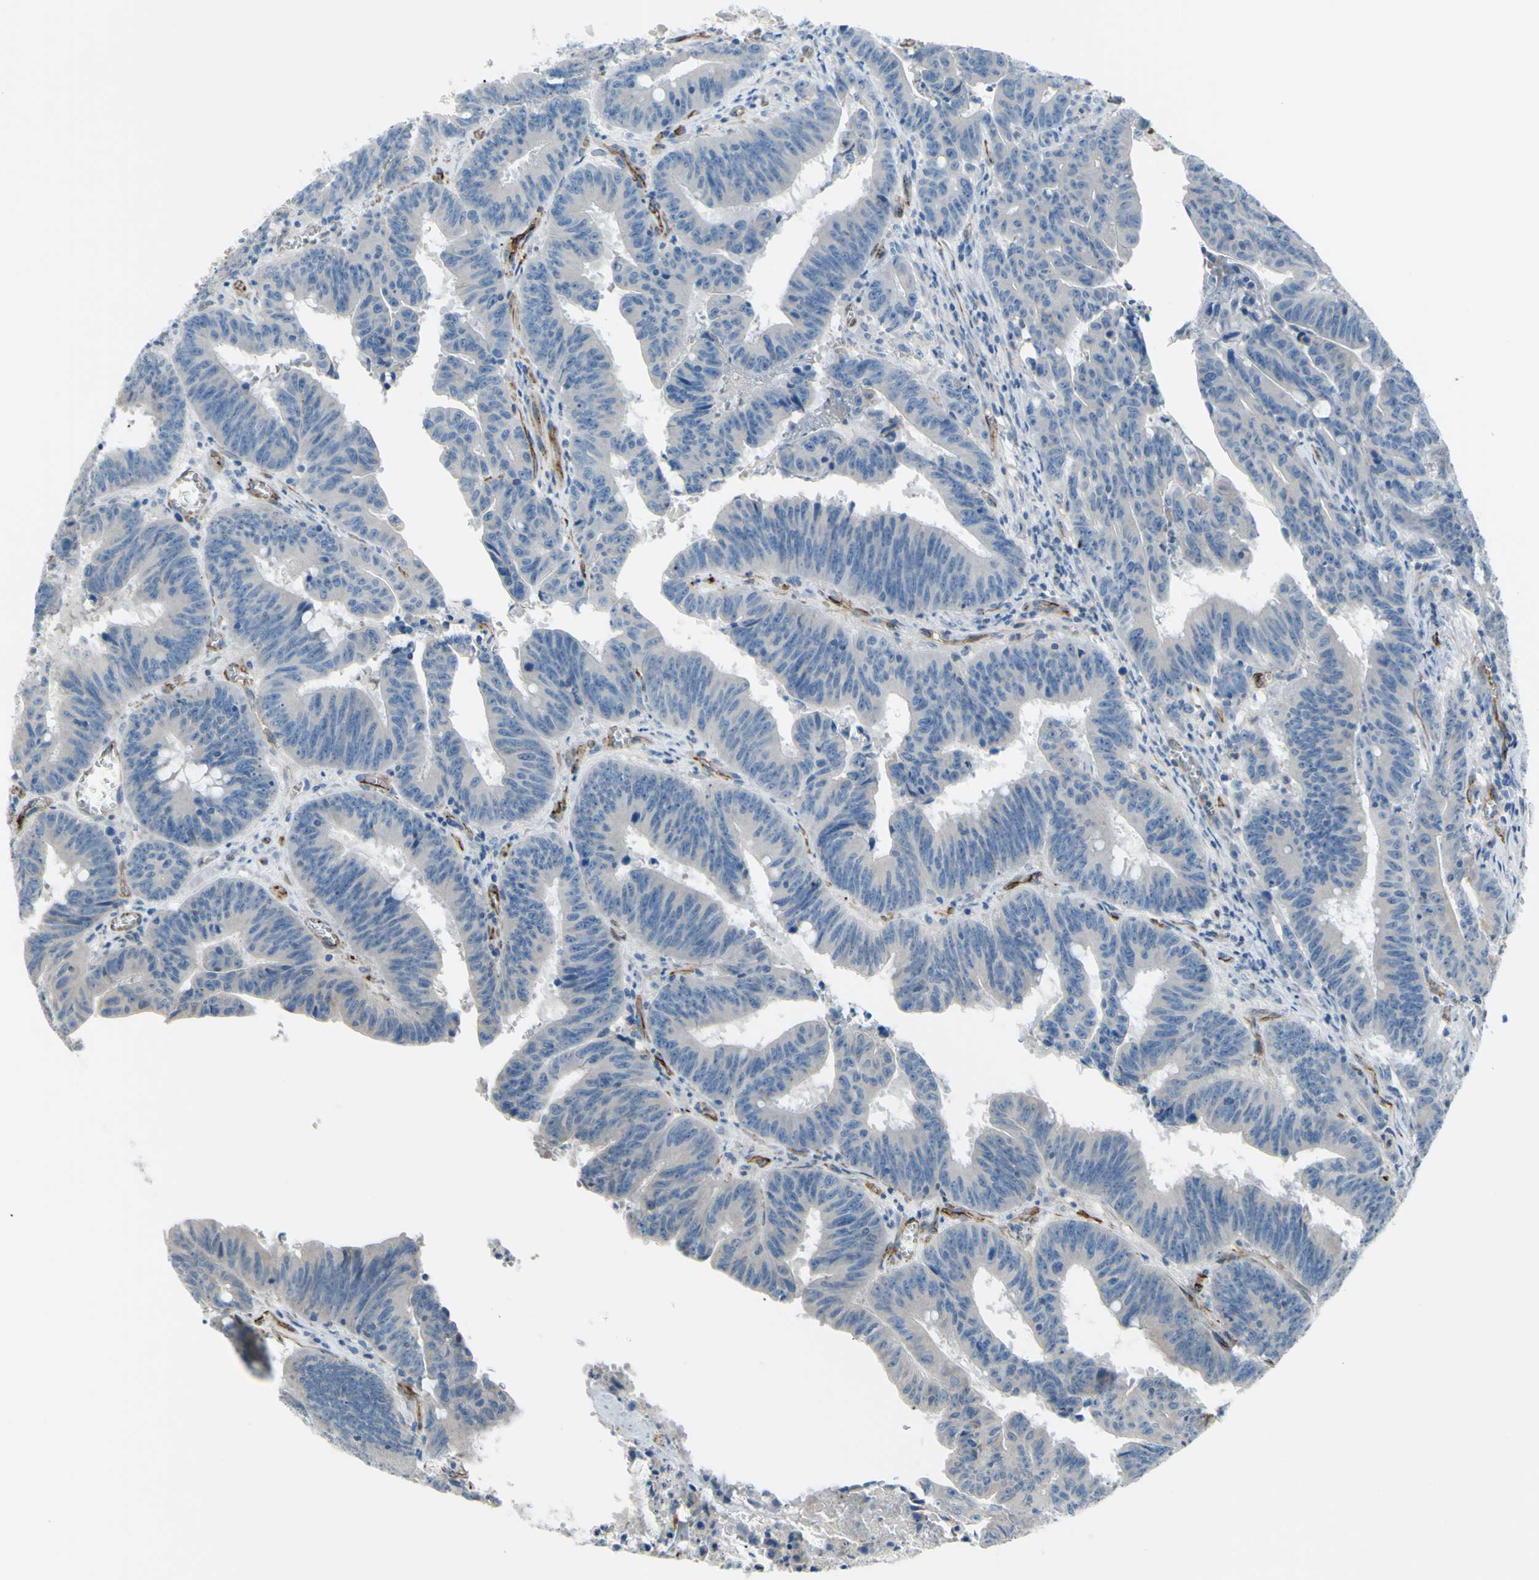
{"staining": {"intensity": "negative", "quantity": "none", "location": "none"}, "tissue": "colorectal cancer", "cell_type": "Tumor cells", "image_type": "cancer", "snomed": [{"axis": "morphology", "description": "Adenocarcinoma, NOS"}, {"axis": "topography", "description": "Colon"}], "caption": "Immunohistochemical staining of colorectal adenocarcinoma exhibits no significant staining in tumor cells. The staining is performed using DAB brown chromogen with nuclei counter-stained in using hematoxylin.", "gene": "PRRG2", "patient": {"sex": "male", "age": 45}}